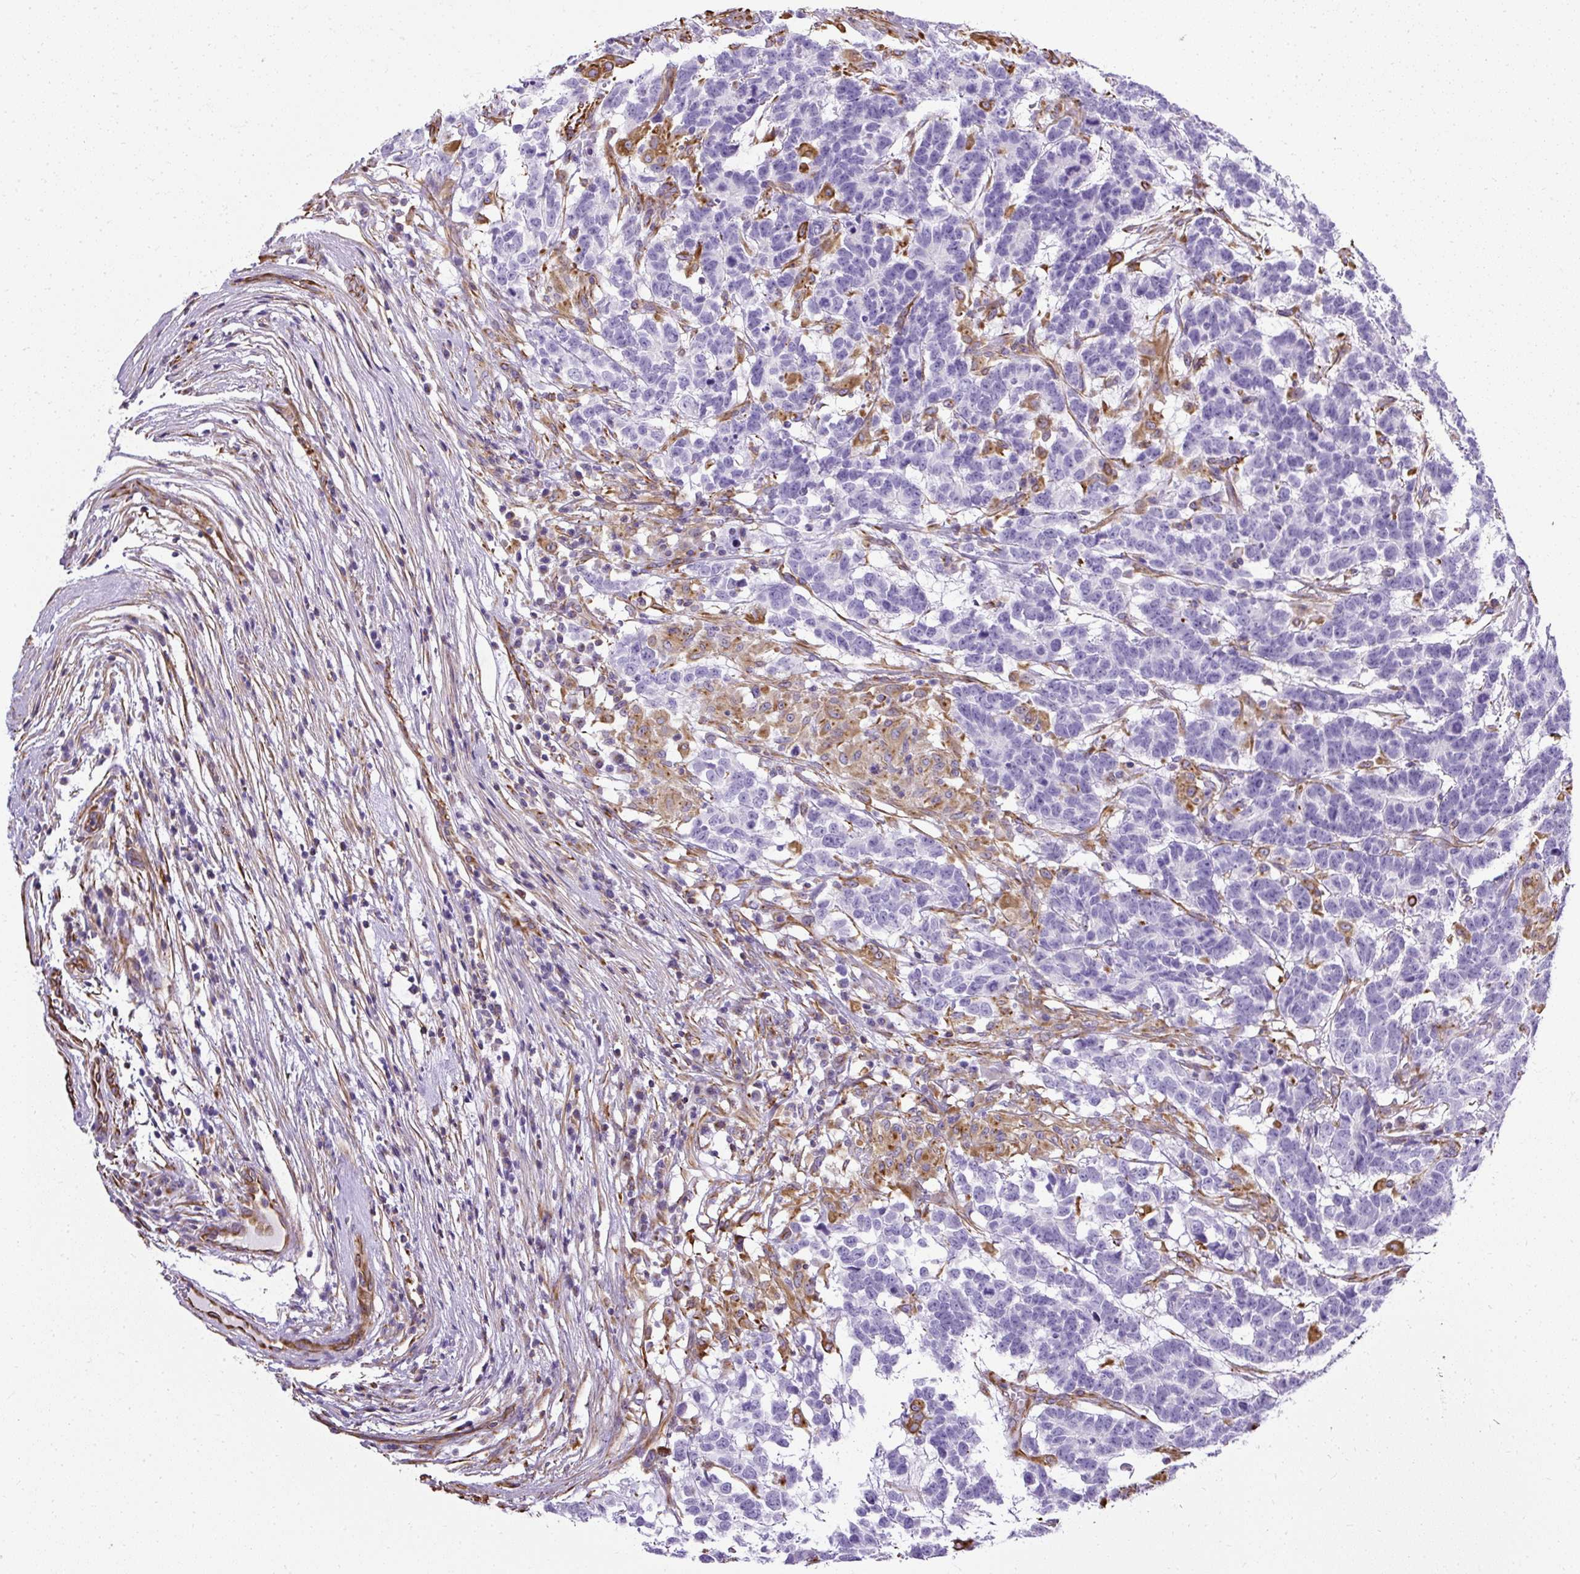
{"staining": {"intensity": "negative", "quantity": "none", "location": "none"}, "tissue": "testis cancer", "cell_type": "Tumor cells", "image_type": "cancer", "snomed": [{"axis": "morphology", "description": "Carcinoma, Embryonal, NOS"}, {"axis": "topography", "description": "Testis"}], "caption": "An immunohistochemistry micrograph of testis embryonal carcinoma is shown. There is no staining in tumor cells of testis embryonal carcinoma. Nuclei are stained in blue.", "gene": "PLS1", "patient": {"sex": "male", "age": 26}}